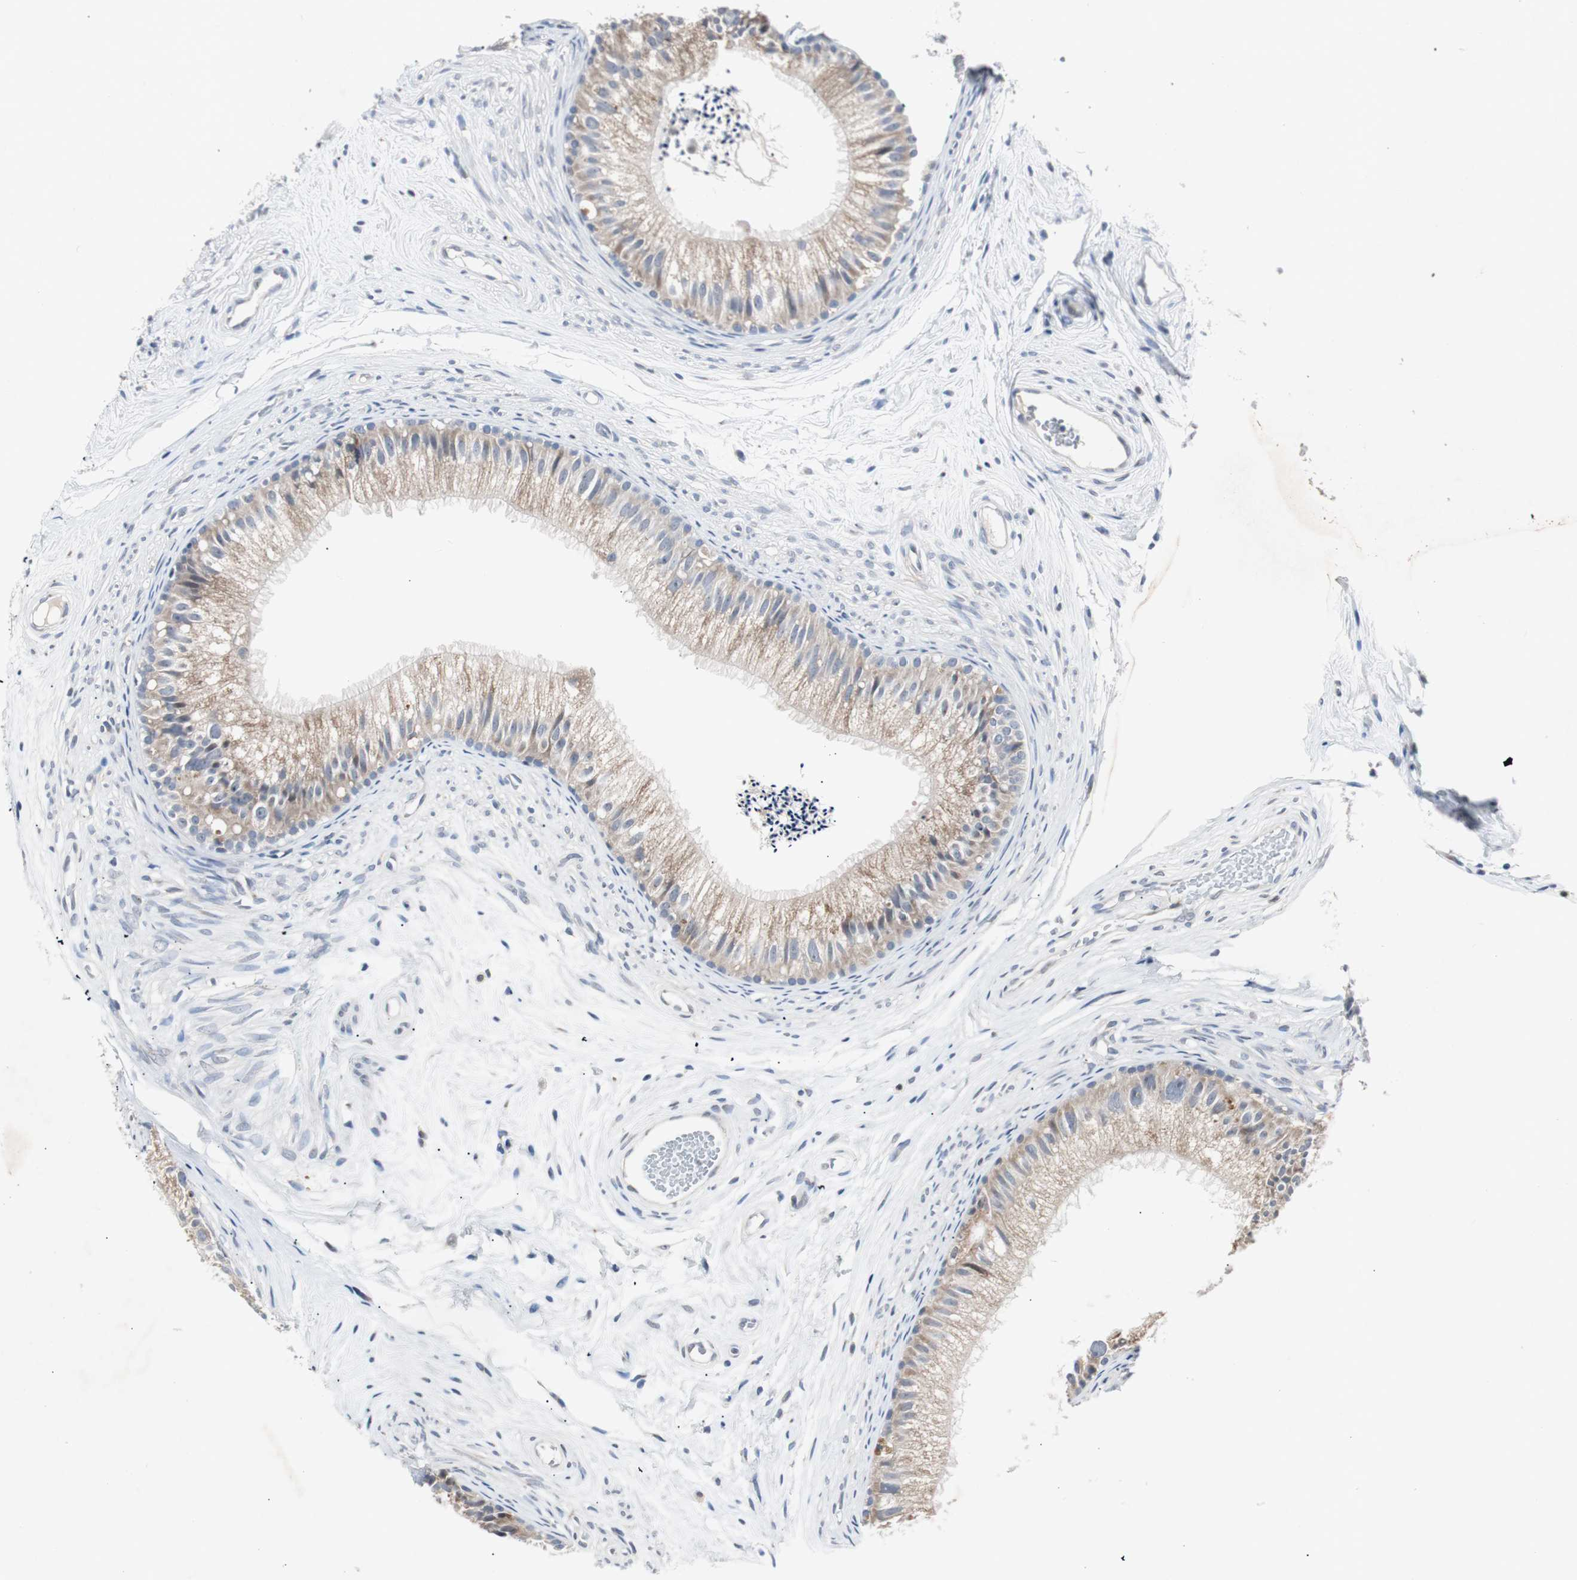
{"staining": {"intensity": "weak", "quantity": ">75%", "location": "cytoplasmic/membranous"}, "tissue": "epididymis", "cell_type": "Glandular cells", "image_type": "normal", "snomed": [{"axis": "morphology", "description": "Normal tissue, NOS"}, {"axis": "topography", "description": "Epididymis"}], "caption": "A photomicrograph of human epididymis stained for a protein reveals weak cytoplasmic/membranous brown staining in glandular cells. (DAB (3,3'-diaminobenzidine) = brown stain, brightfield microscopy at high magnification).", "gene": "SOX30", "patient": {"sex": "male", "age": 56}}